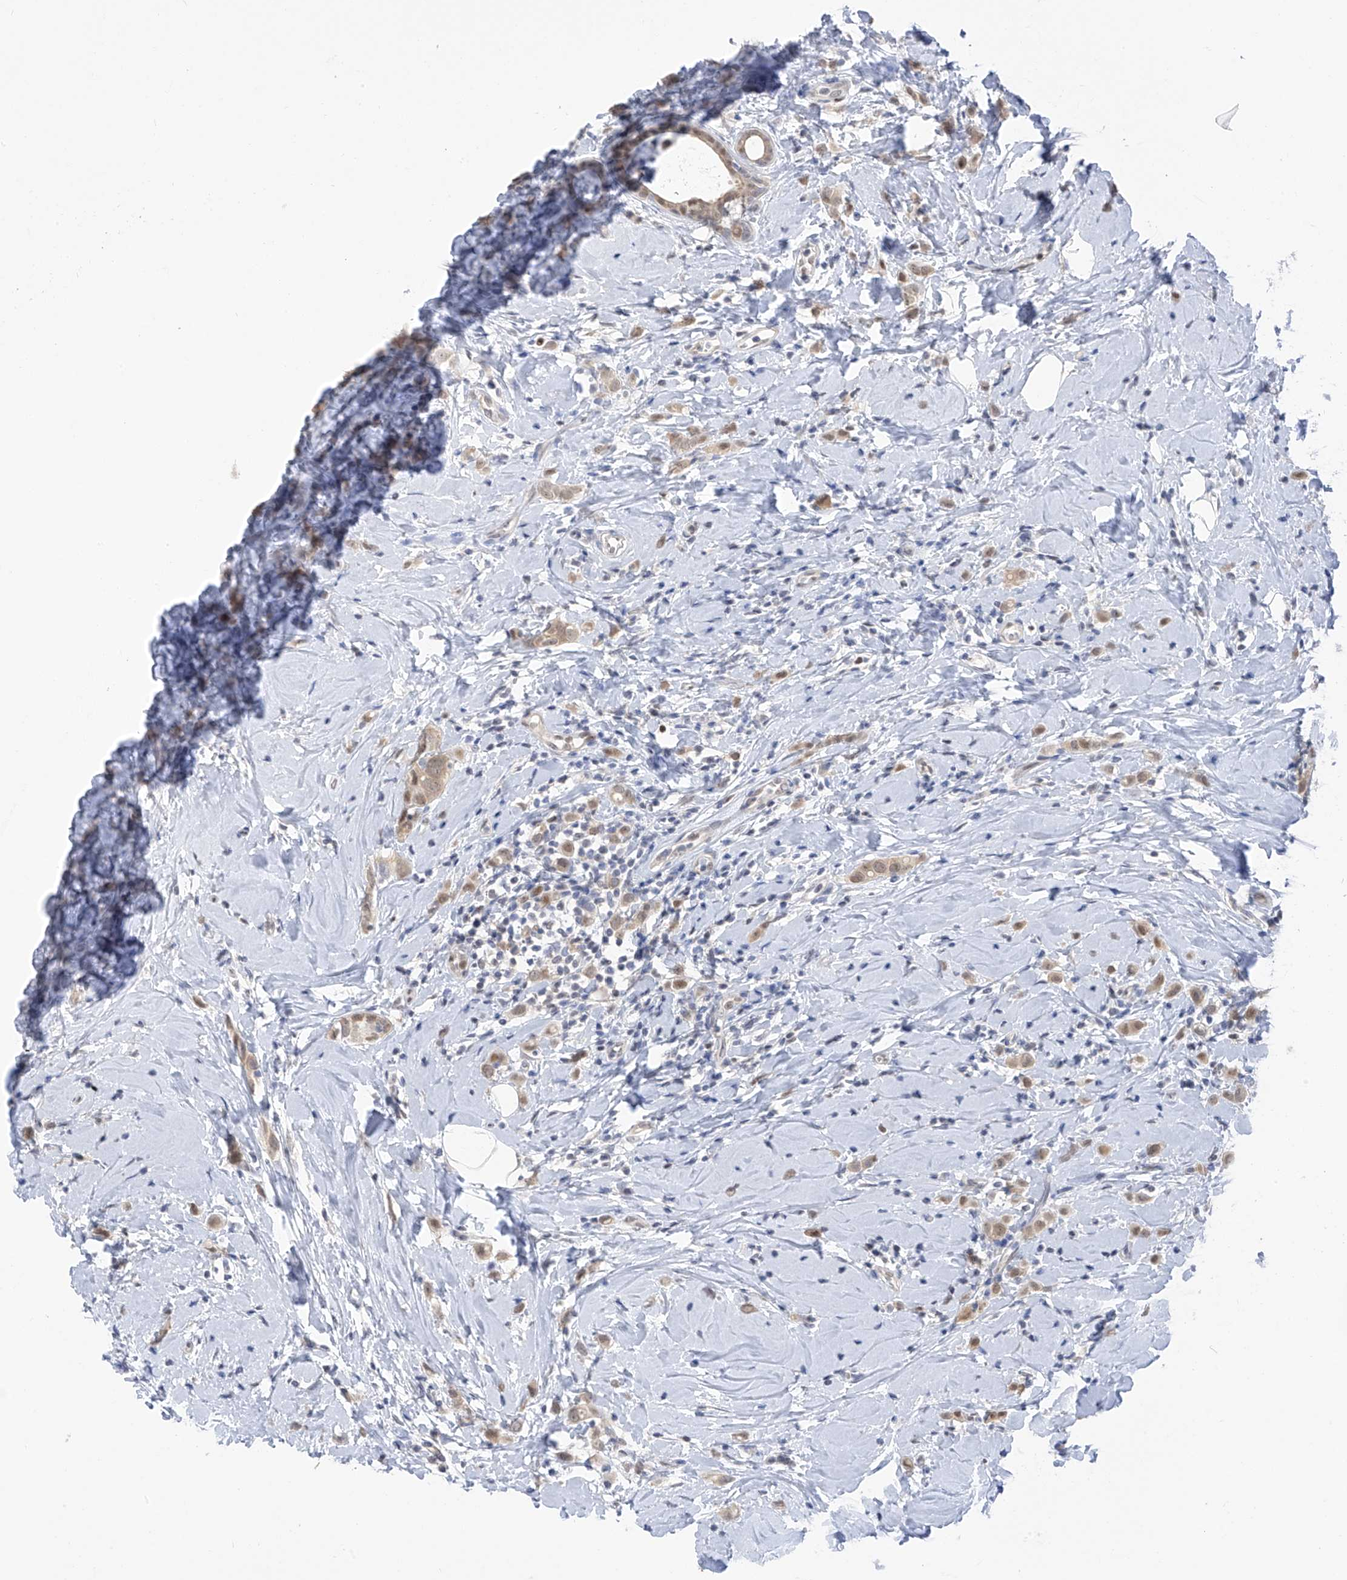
{"staining": {"intensity": "weak", "quantity": "25%-75%", "location": "cytoplasmic/membranous,nuclear"}, "tissue": "breast cancer", "cell_type": "Tumor cells", "image_type": "cancer", "snomed": [{"axis": "morphology", "description": "Lobular carcinoma"}, {"axis": "topography", "description": "Breast"}], "caption": "A low amount of weak cytoplasmic/membranous and nuclear staining is appreciated in about 25%-75% of tumor cells in breast lobular carcinoma tissue.", "gene": "PMM1", "patient": {"sex": "female", "age": 47}}